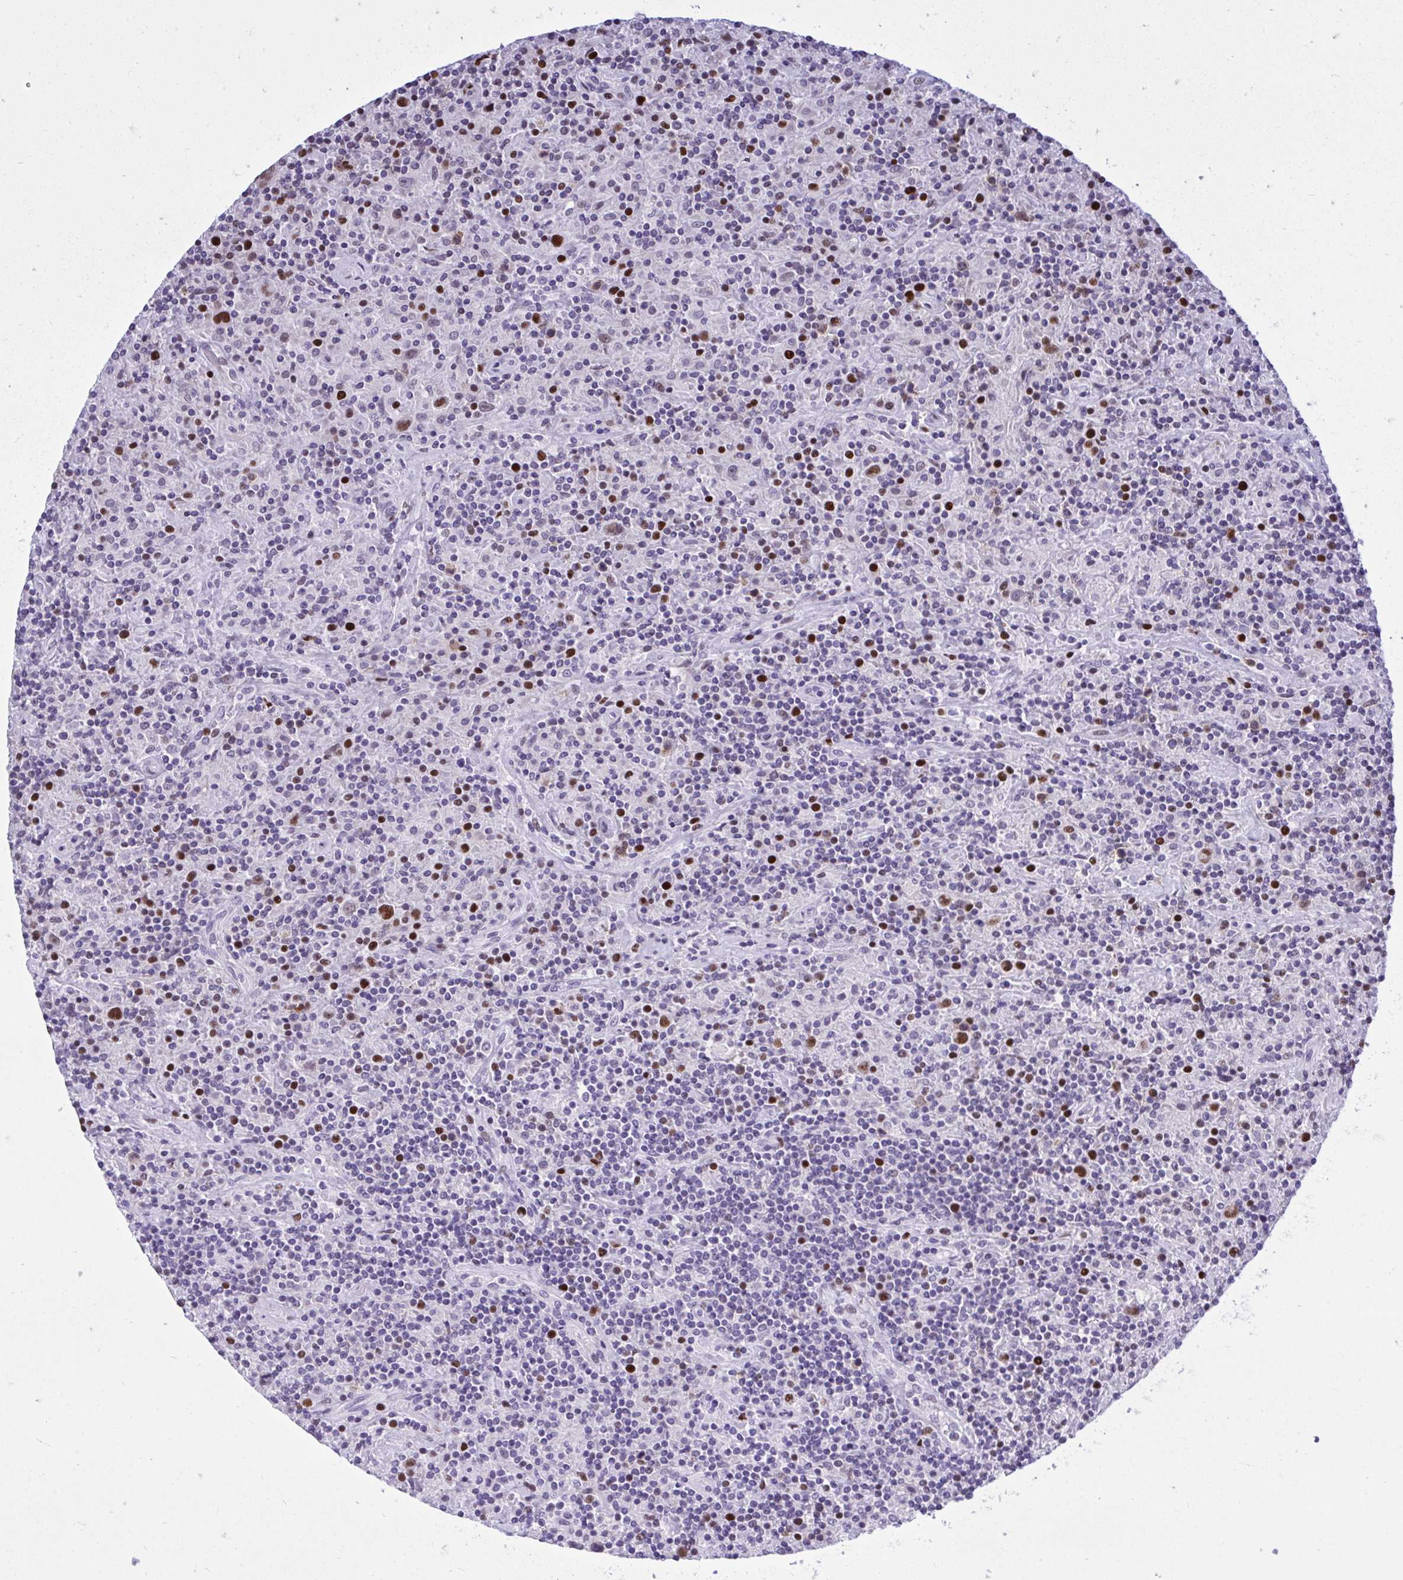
{"staining": {"intensity": "strong", "quantity": ">75%", "location": "nuclear"}, "tissue": "lymphoma", "cell_type": "Tumor cells", "image_type": "cancer", "snomed": [{"axis": "morphology", "description": "Hodgkin's disease, NOS"}, {"axis": "topography", "description": "Lymph node"}], "caption": "Protein analysis of lymphoma tissue shows strong nuclear expression in about >75% of tumor cells.", "gene": "C1QL2", "patient": {"sex": "male", "age": 70}}